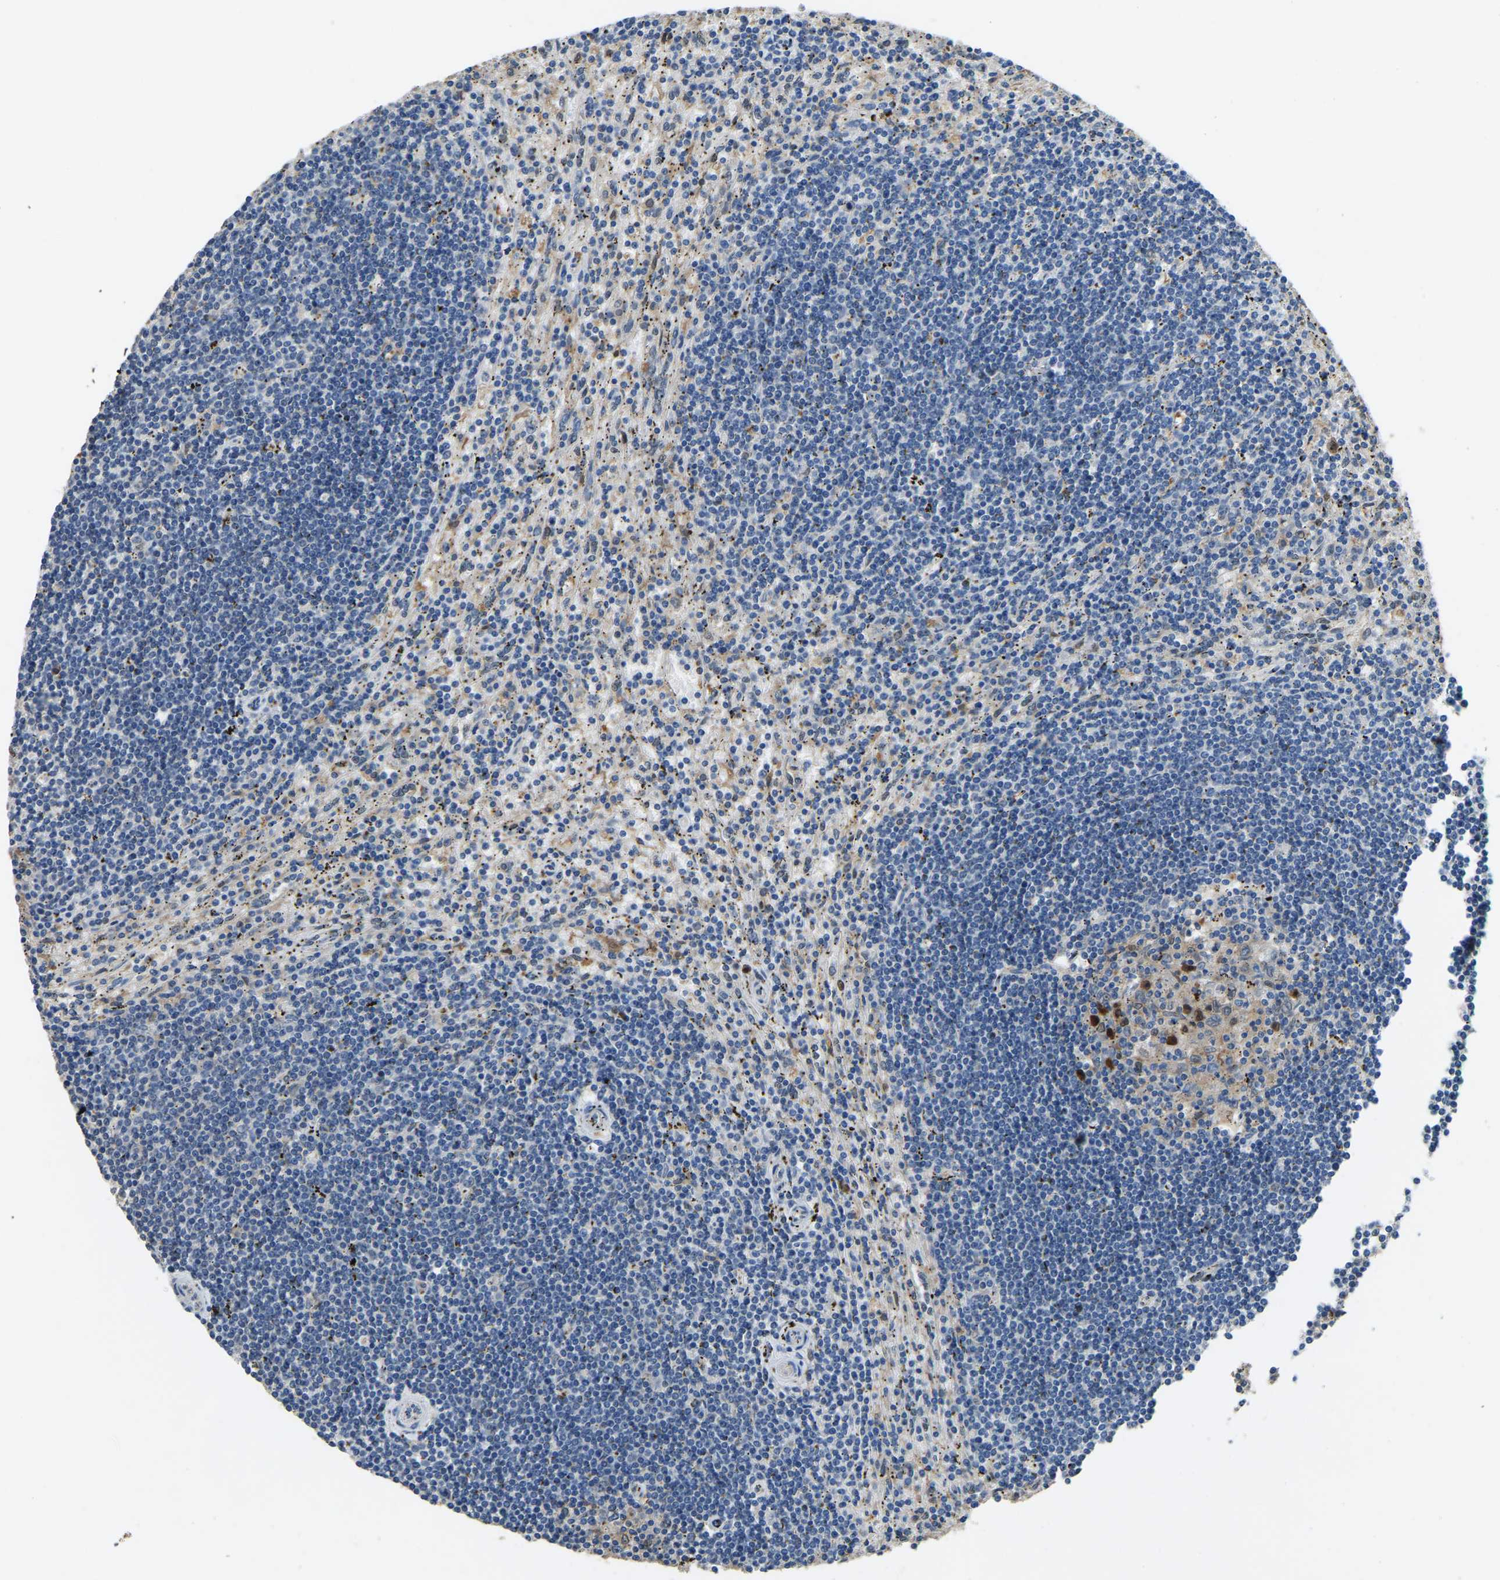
{"staining": {"intensity": "negative", "quantity": "none", "location": "none"}, "tissue": "lymphoma", "cell_type": "Tumor cells", "image_type": "cancer", "snomed": [{"axis": "morphology", "description": "Malignant lymphoma, non-Hodgkin's type, Low grade"}, {"axis": "topography", "description": "Spleen"}], "caption": "Human low-grade malignant lymphoma, non-Hodgkin's type stained for a protein using IHC demonstrates no staining in tumor cells.", "gene": "NANS", "patient": {"sex": "male", "age": 76}}